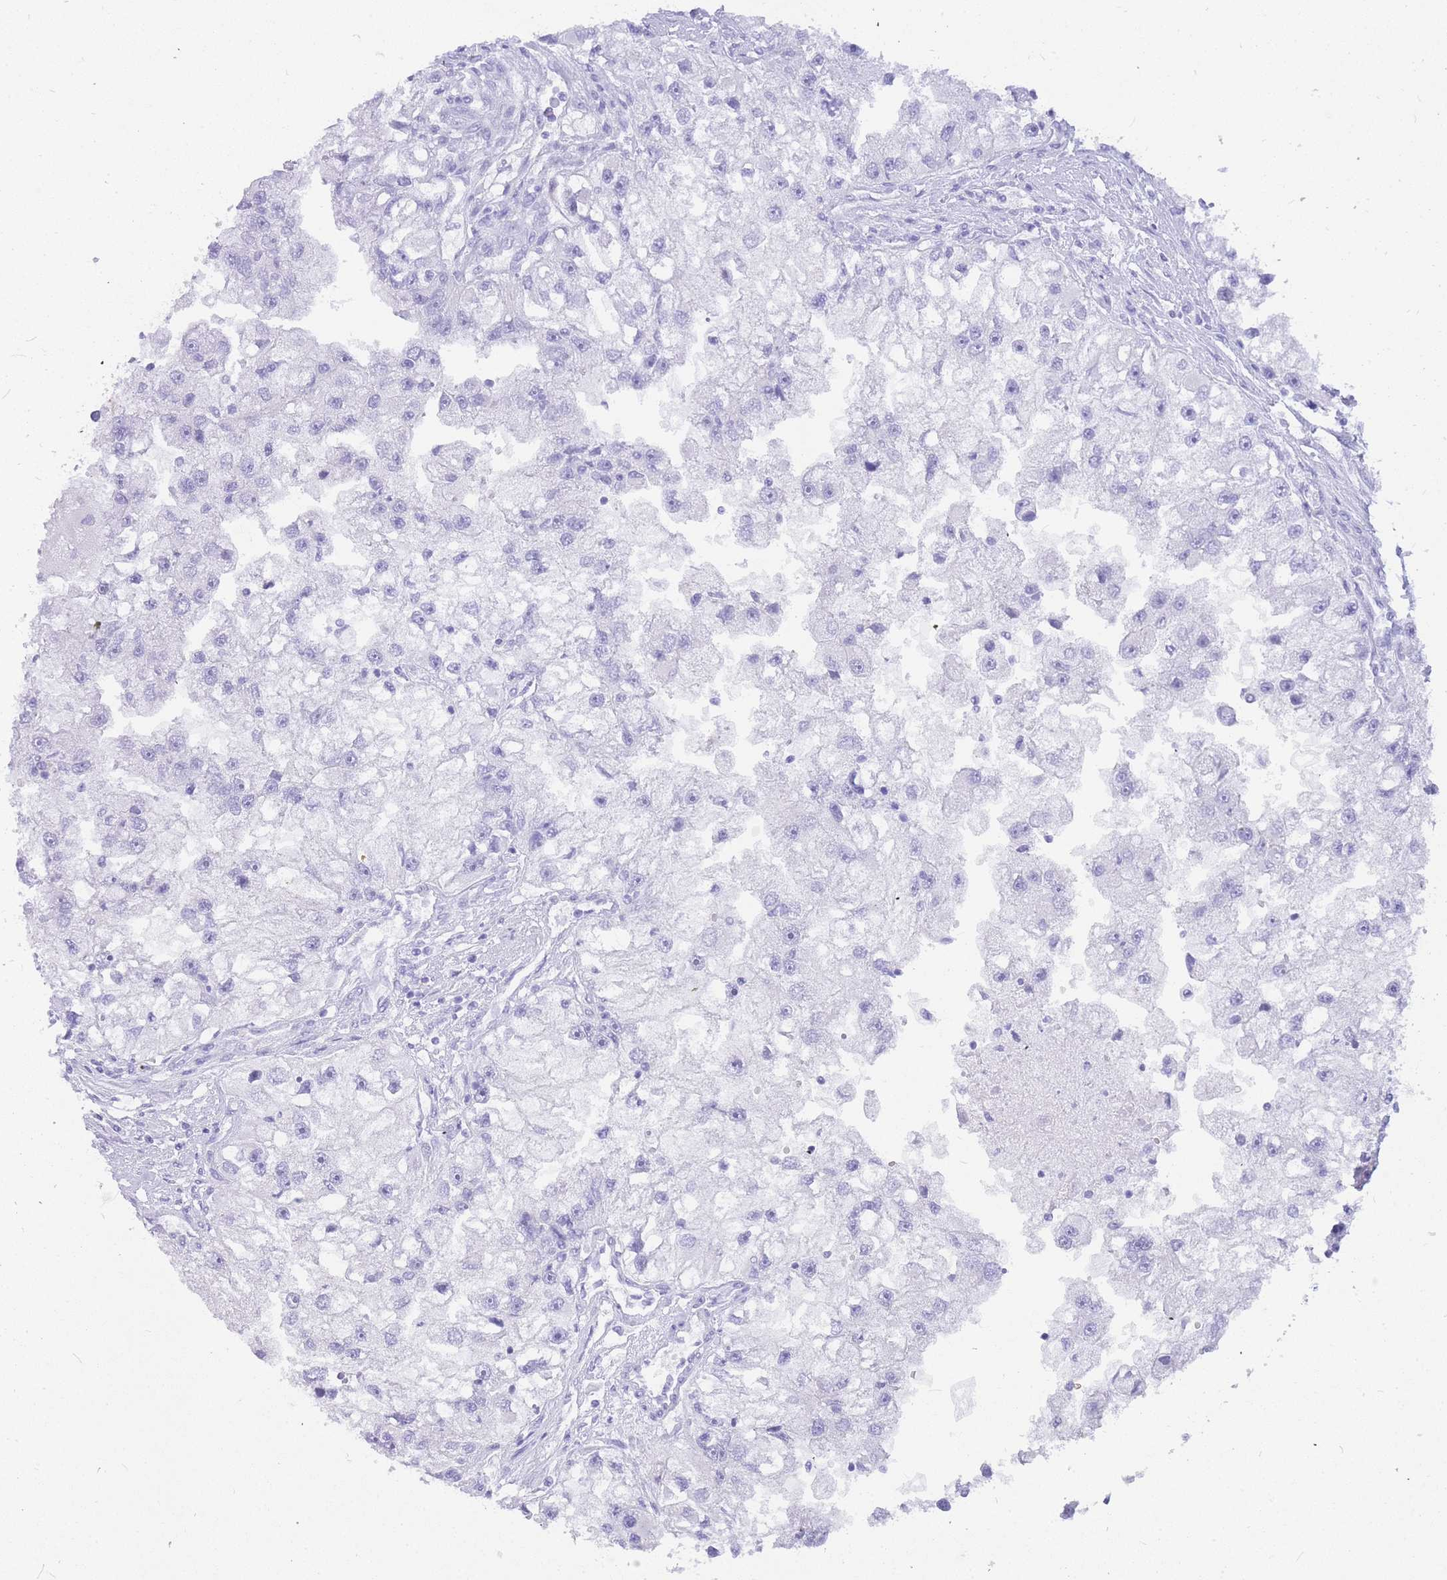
{"staining": {"intensity": "negative", "quantity": "none", "location": "none"}, "tissue": "renal cancer", "cell_type": "Tumor cells", "image_type": "cancer", "snomed": [{"axis": "morphology", "description": "Adenocarcinoma, NOS"}, {"axis": "topography", "description": "Kidney"}], "caption": "Immunohistochemistry (IHC) of human renal cancer (adenocarcinoma) demonstrates no positivity in tumor cells.", "gene": "HERC1", "patient": {"sex": "male", "age": 63}}